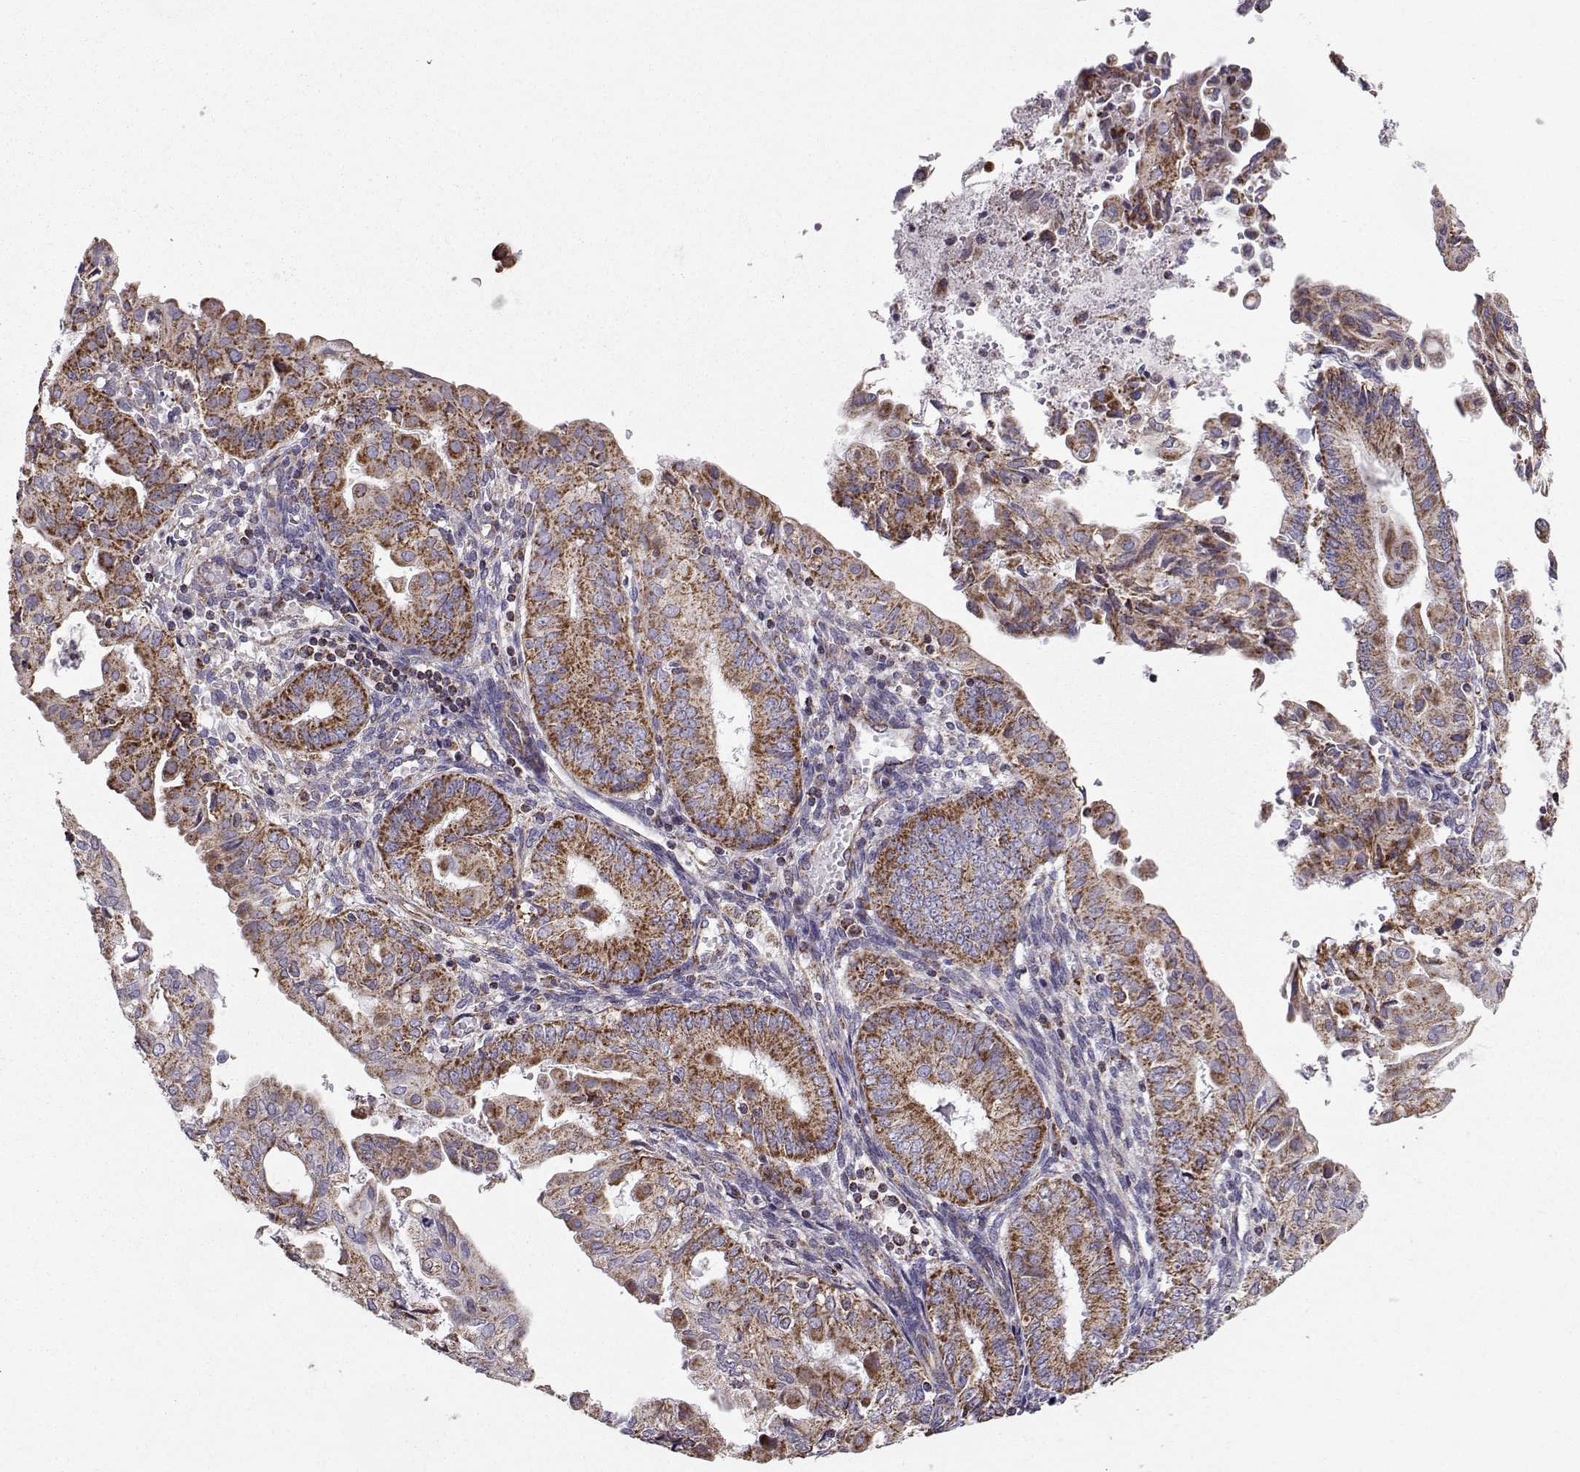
{"staining": {"intensity": "strong", "quantity": ">75%", "location": "cytoplasmic/membranous"}, "tissue": "endometrial cancer", "cell_type": "Tumor cells", "image_type": "cancer", "snomed": [{"axis": "morphology", "description": "Adenocarcinoma, NOS"}, {"axis": "topography", "description": "Endometrium"}], "caption": "Protein expression analysis of endometrial adenocarcinoma shows strong cytoplasmic/membranous expression in about >75% of tumor cells. The protein is stained brown, and the nuclei are stained in blue (DAB (3,3'-diaminobenzidine) IHC with brightfield microscopy, high magnification).", "gene": "NECAB3", "patient": {"sex": "female", "age": 68}}